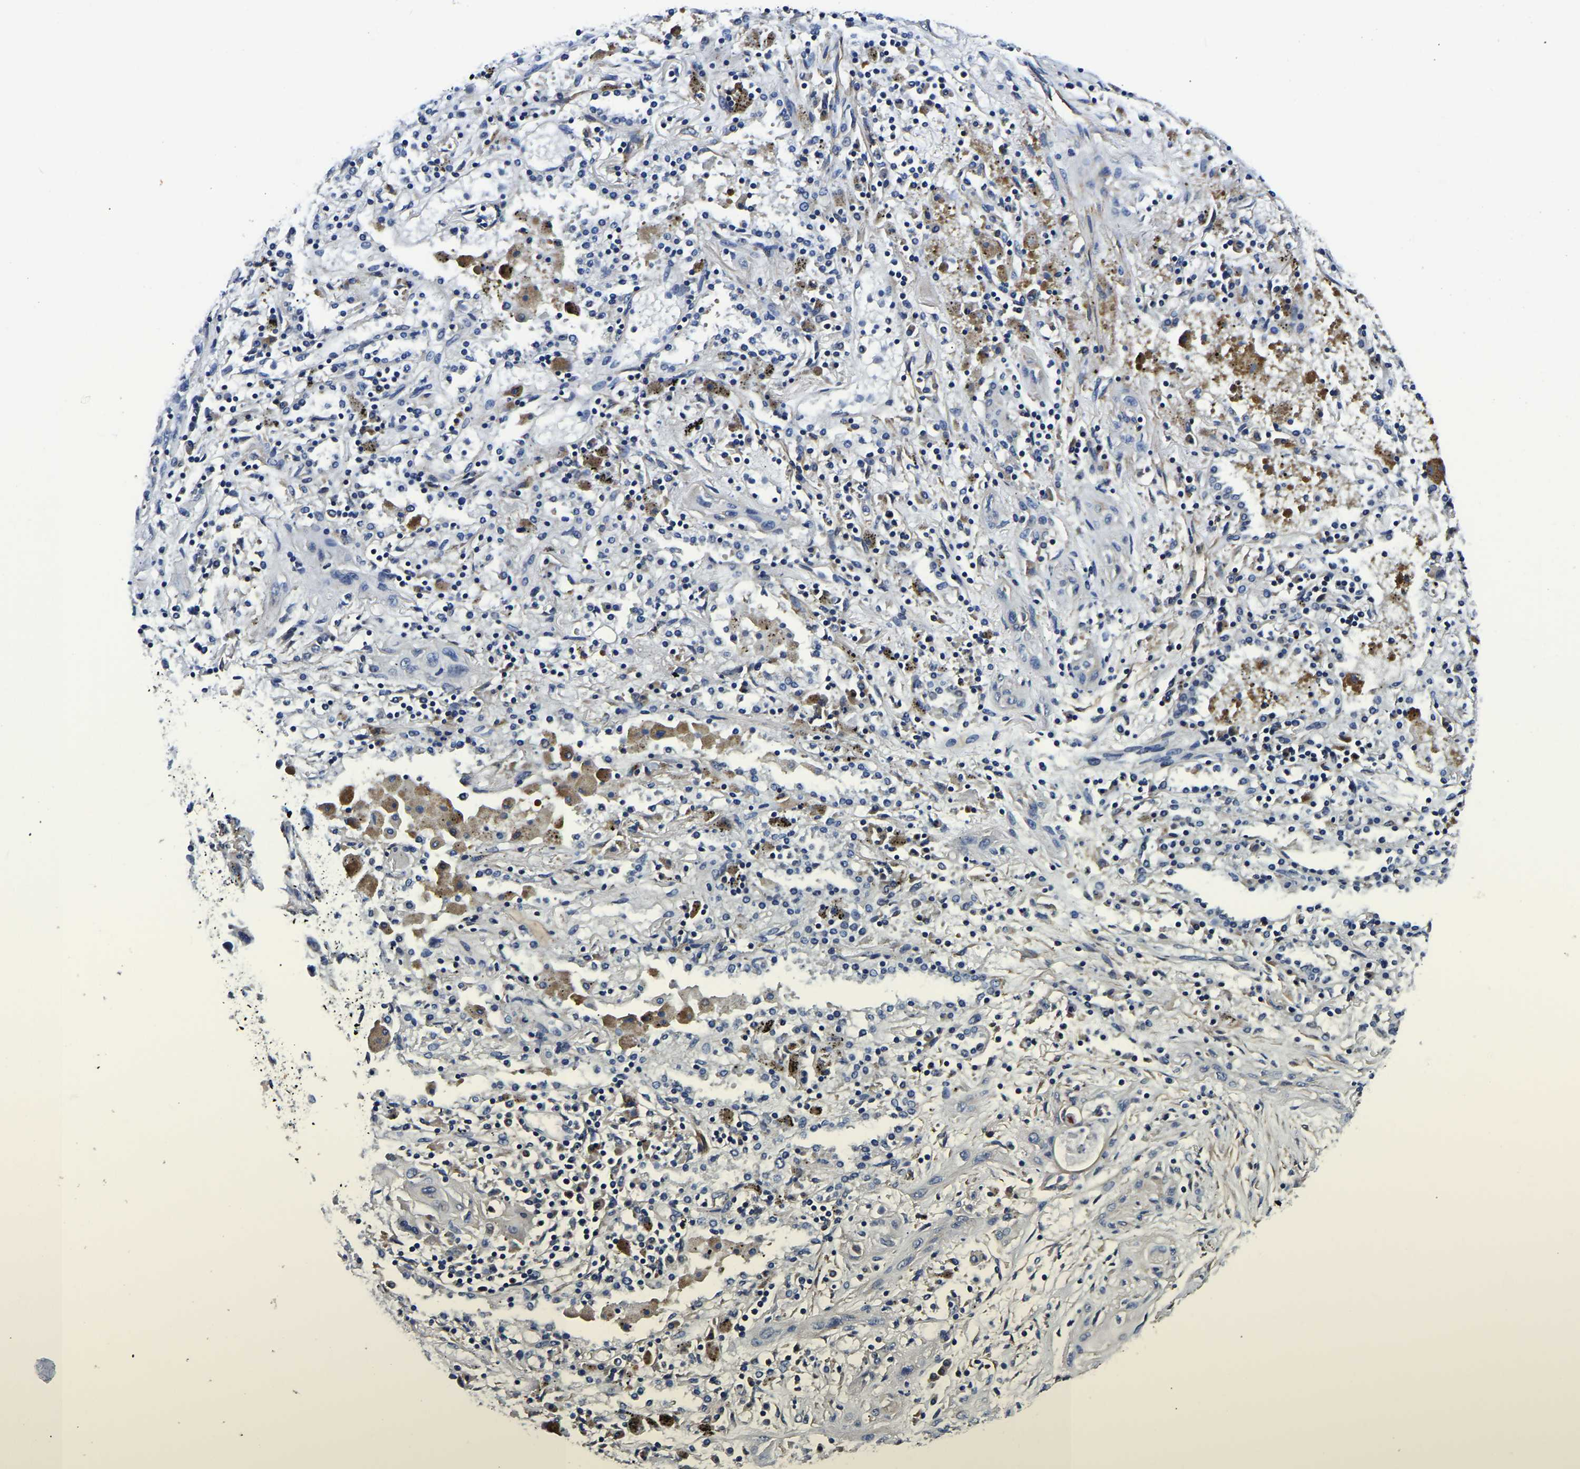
{"staining": {"intensity": "negative", "quantity": "none", "location": "none"}, "tissue": "lung cancer", "cell_type": "Tumor cells", "image_type": "cancer", "snomed": [{"axis": "morphology", "description": "Squamous cell carcinoma, NOS"}, {"axis": "topography", "description": "Lung"}], "caption": "Lung cancer was stained to show a protein in brown. There is no significant staining in tumor cells. (Brightfield microscopy of DAB immunohistochemistry (IHC) at high magnification).", "gene": "KCTD17", "patient": {"sex": "female", "age": 47}}